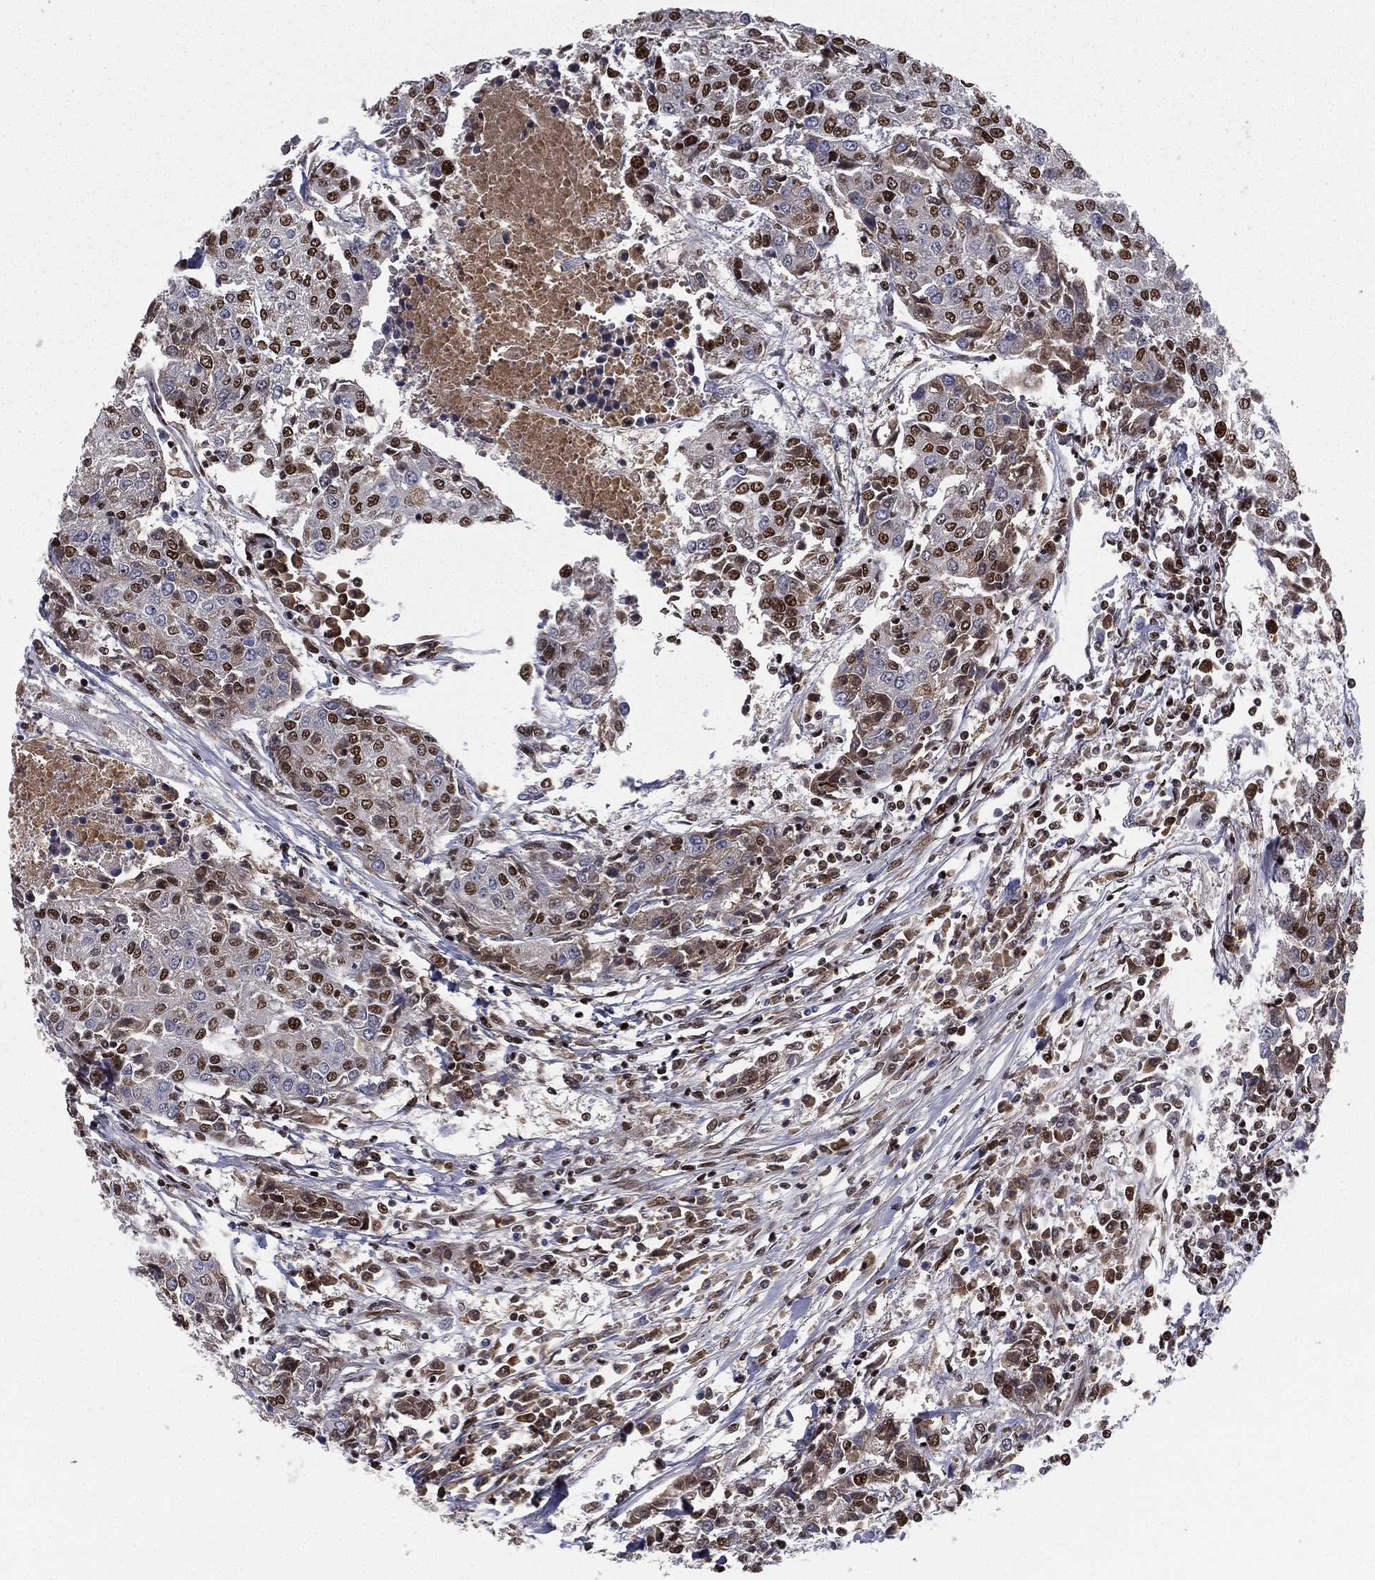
{"staining": {"intensity": "strong", "quantity": ">75%", "location": "nuclear"}, "tissue": "urothelial cancer", "cell_type": "Tumor cells", "image_type": "cancer", "snomed": [{"axis": "morphology", "description": "Urothelial carcinoma, High grade"}, {"axis": "topography", "description": "Urinary bladder"}], "caption": "This histopathology image shows IHC staining of human urothelial cancer, with high strong nuclear expression in approximately >75% of tumor cells.", "gene": "RTF1", "patient": {"sex": "female", "age": 85}}